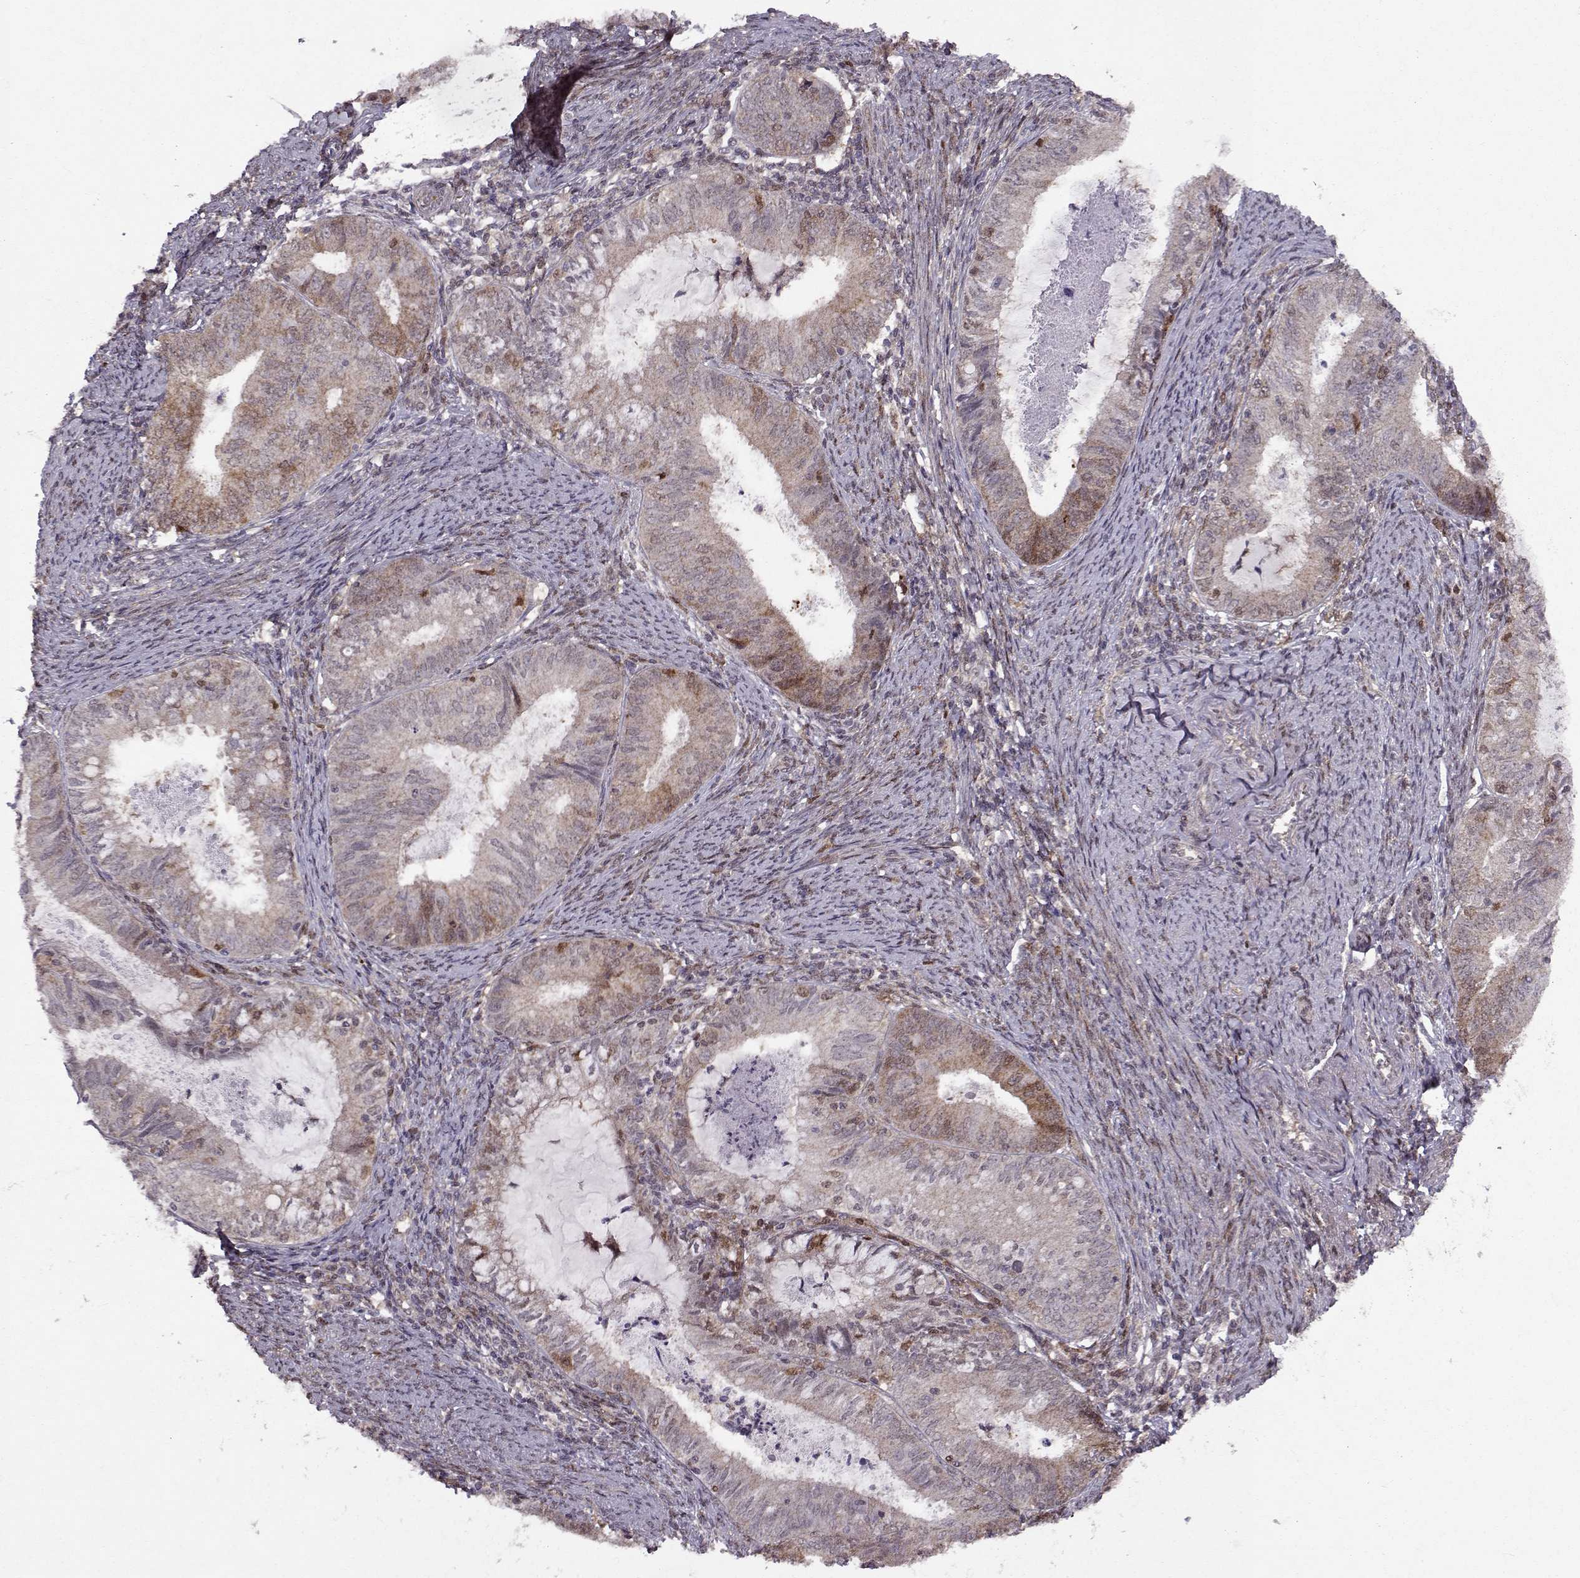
{"staining": {"intensity": "weak", "quantity": "<25%", "location": "cytoplasmic/membranous,nuclear"}, "tissue": "endometrial cancer", "cell_type": "Tumor cells", "image_type": "cancer", "snomed": [{"axis": "morphology", "description": "Adenocarcinoma, NOS"}, {"axis": "topography", "description": "Endometrium"}], "caption": "The IHC photomicrograph has no significant positivity in tumor cells of endometrial cancer (adenocarcinoma) tissue.", "gene": "CDK4", "patient": {"sex": "female", "age": 57}}